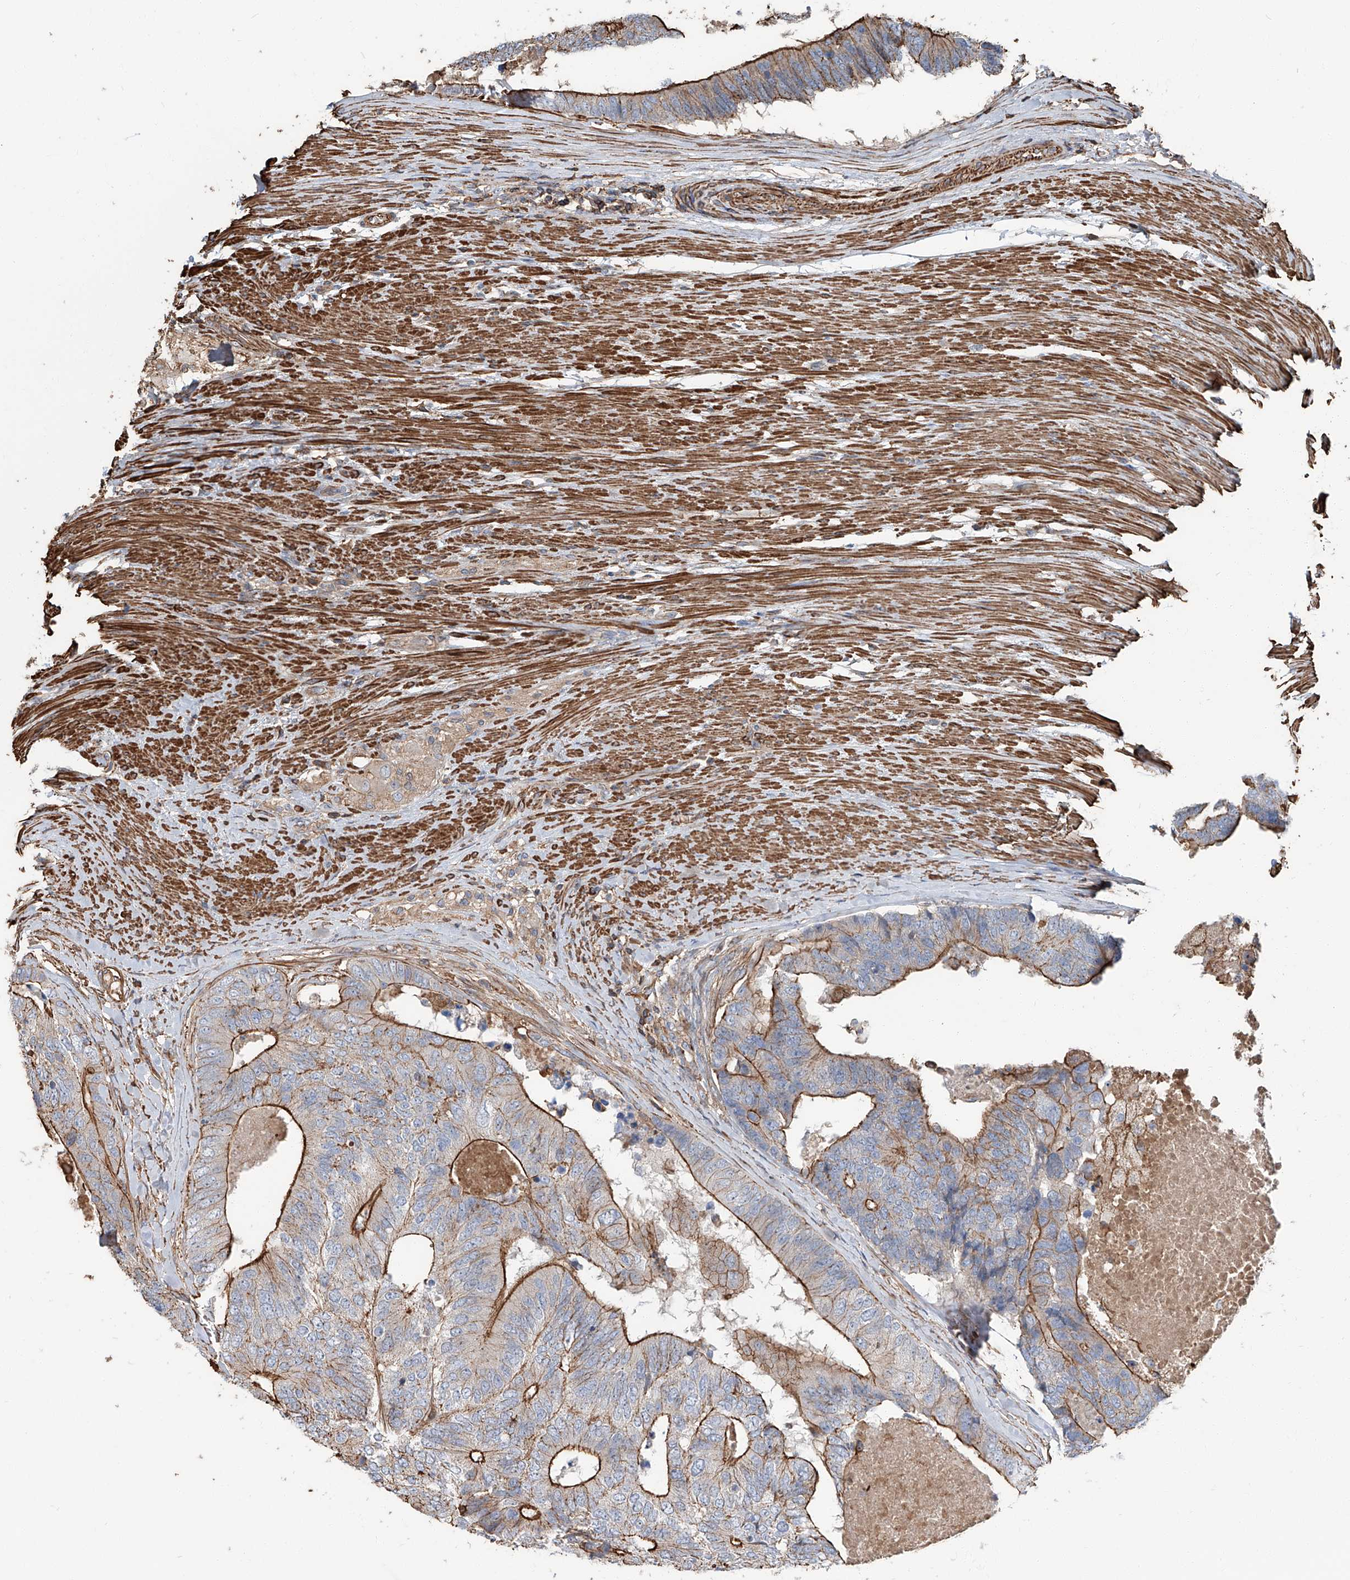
{"staining": {"intensity": "moderate", "quantity": "<25%", "location": "cytoplasmic/membranous"}, "tissue": "colorectal cancer", "cell_type": "Tumor cells", "image_type": "cancer", "snomed": [{"axis": "morphology", "description": "Adenocarcinoma, NOS"}, {"axis": "topography", "description": "Colon"}], "caption": "Immunohistochemistry (IHC) staining of colorectal adenocarcinoma, which shows low levels of moderate cytoplasmic/membranous expression in about <25% of tumor cells indicating moderate cytoplasmic/membranous protein staining. The staining was performed using DAB (3,3'-diaminobenzidine) (brown) for protein detection and nuclei were counterstained in hematoxylin (blue).", "gene": "PIEZO2", "patient": {"sex": "female", "age": 67}}